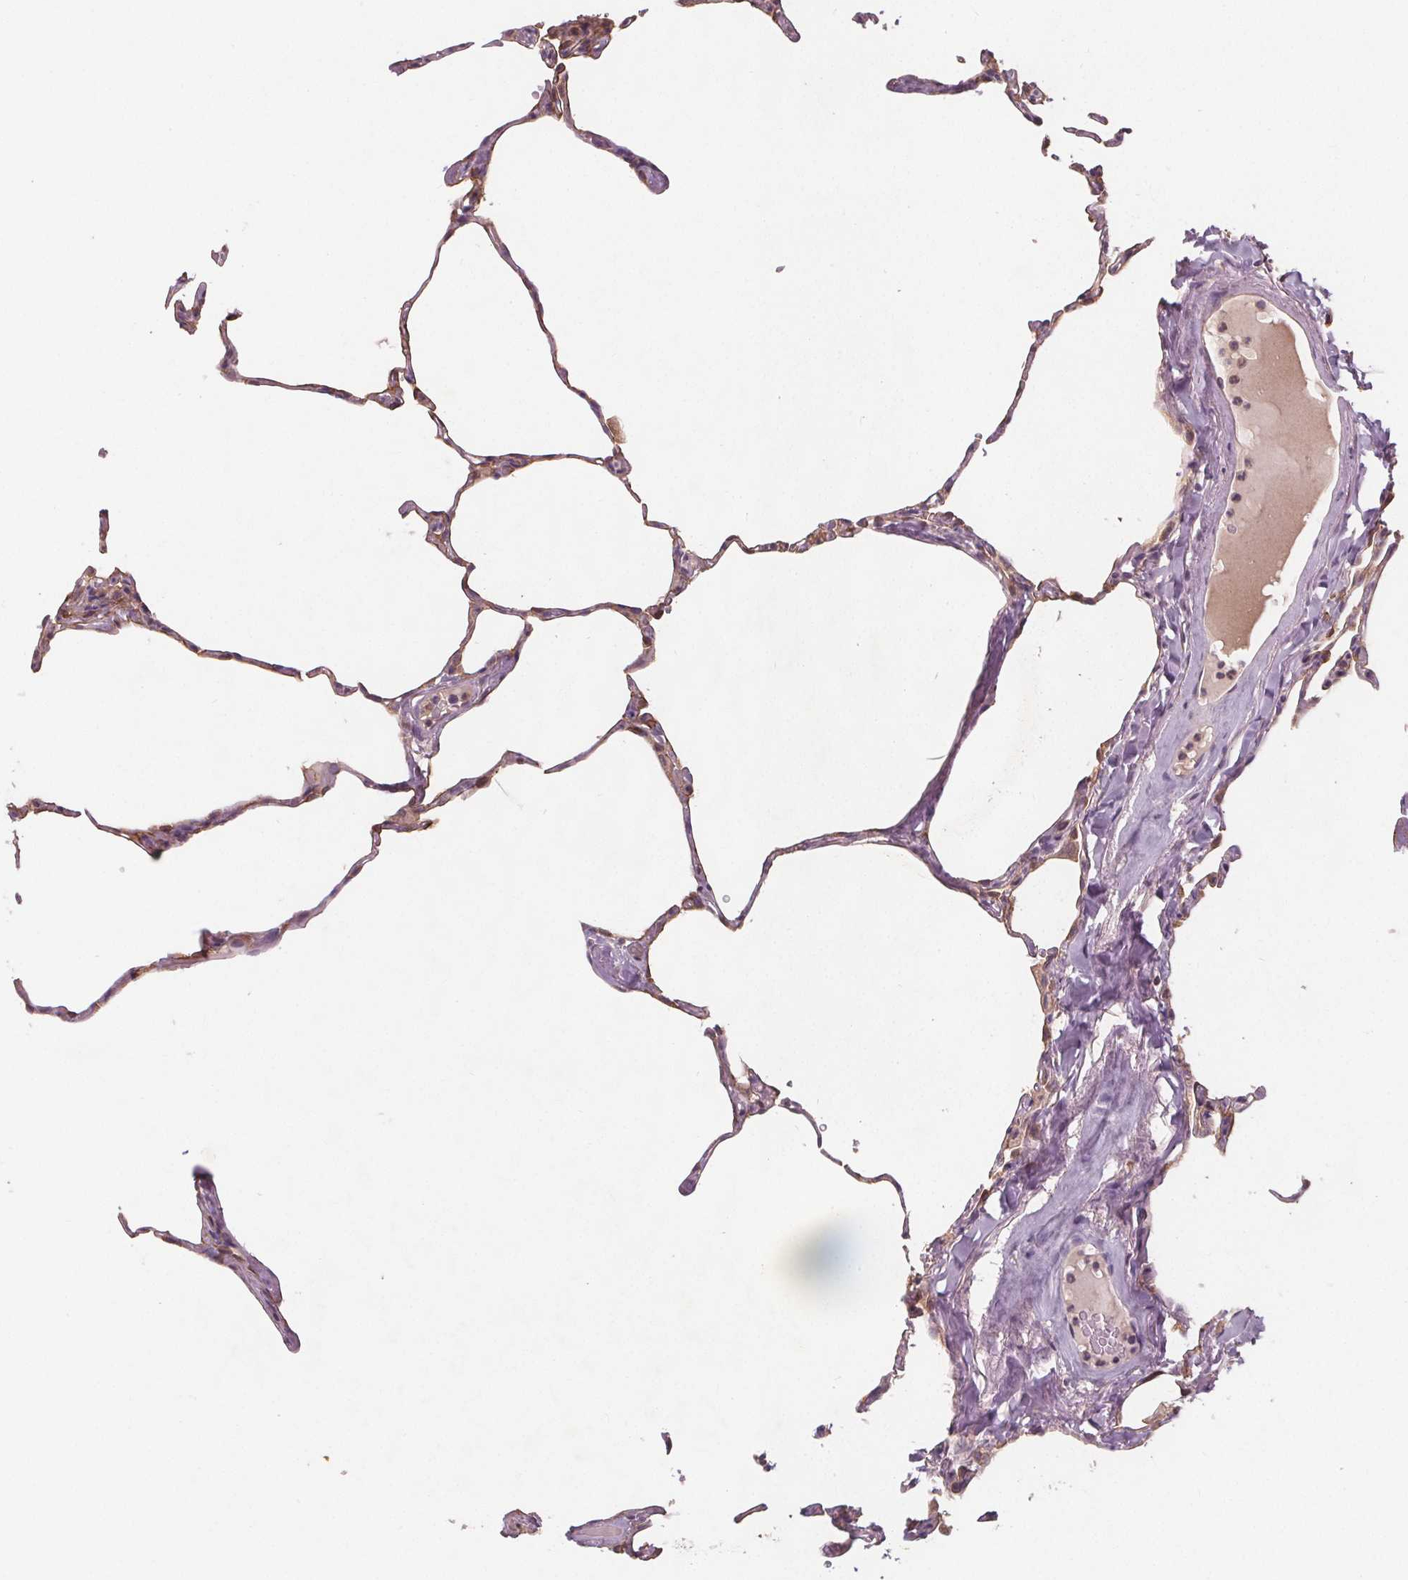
{"staining": {"intensity": "weak", "quantity": "25%-75%", "location": "cytoplasmic/membranous"}, "tissue": "lung", "cell_type": "Alveolar cells", "image_type": "normal", "snomed": [{"axis": "morphology", "description": "Normal tissue, NOS"}, {"axis": "topography", "description": "Lung"}], "caption": "Benign lung demonstrates weak cytoplasmic/membranous expression in about 25%-75% of alveolar cells, visualized by immunohistochemistry. (brown staining indicates protein expression, while blue staining denotes nuclei).", "gene": "TMEM80", "patient": {"sex": "male", "age": 65}}